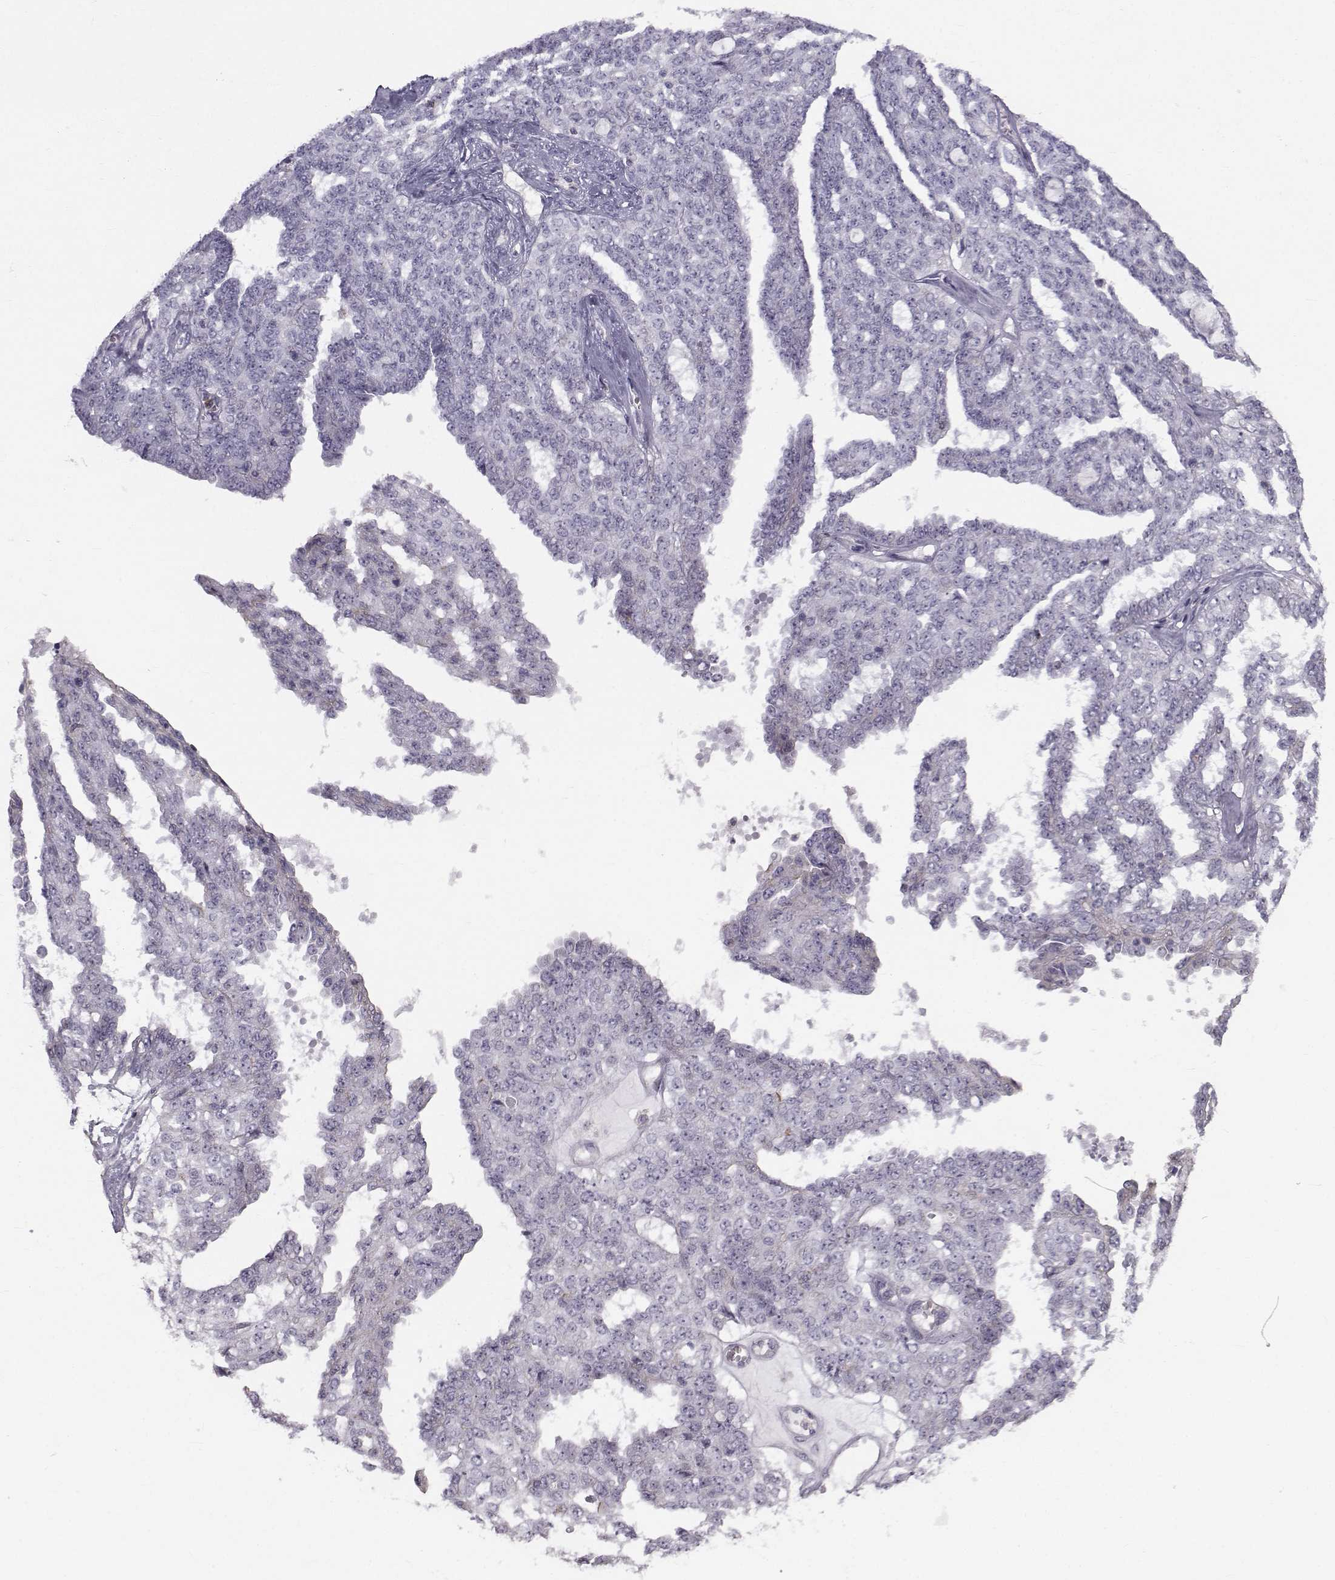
{"staining": {"intensity": "negative", "quantity": "none", "location": "none"}, "tissue": "ovarian cancer", "cell_type": "Tumor cells", "image_type": "cancer", "snomed": [{"axis": "morphology", "description": "Cystadenocarcinoma, serous, NOS"}, {"axis": "topography", "description": "Ovary"}], "caption": "This micrograph is of serous cystadenocarcinoma (ovarian) stained with IHC to label a protein in brown with the nuclei are counter-stained blue. There is no staining in tumor cells.", "gene": "GARIN3", "patient": {"sex": "female", "age": 71}}